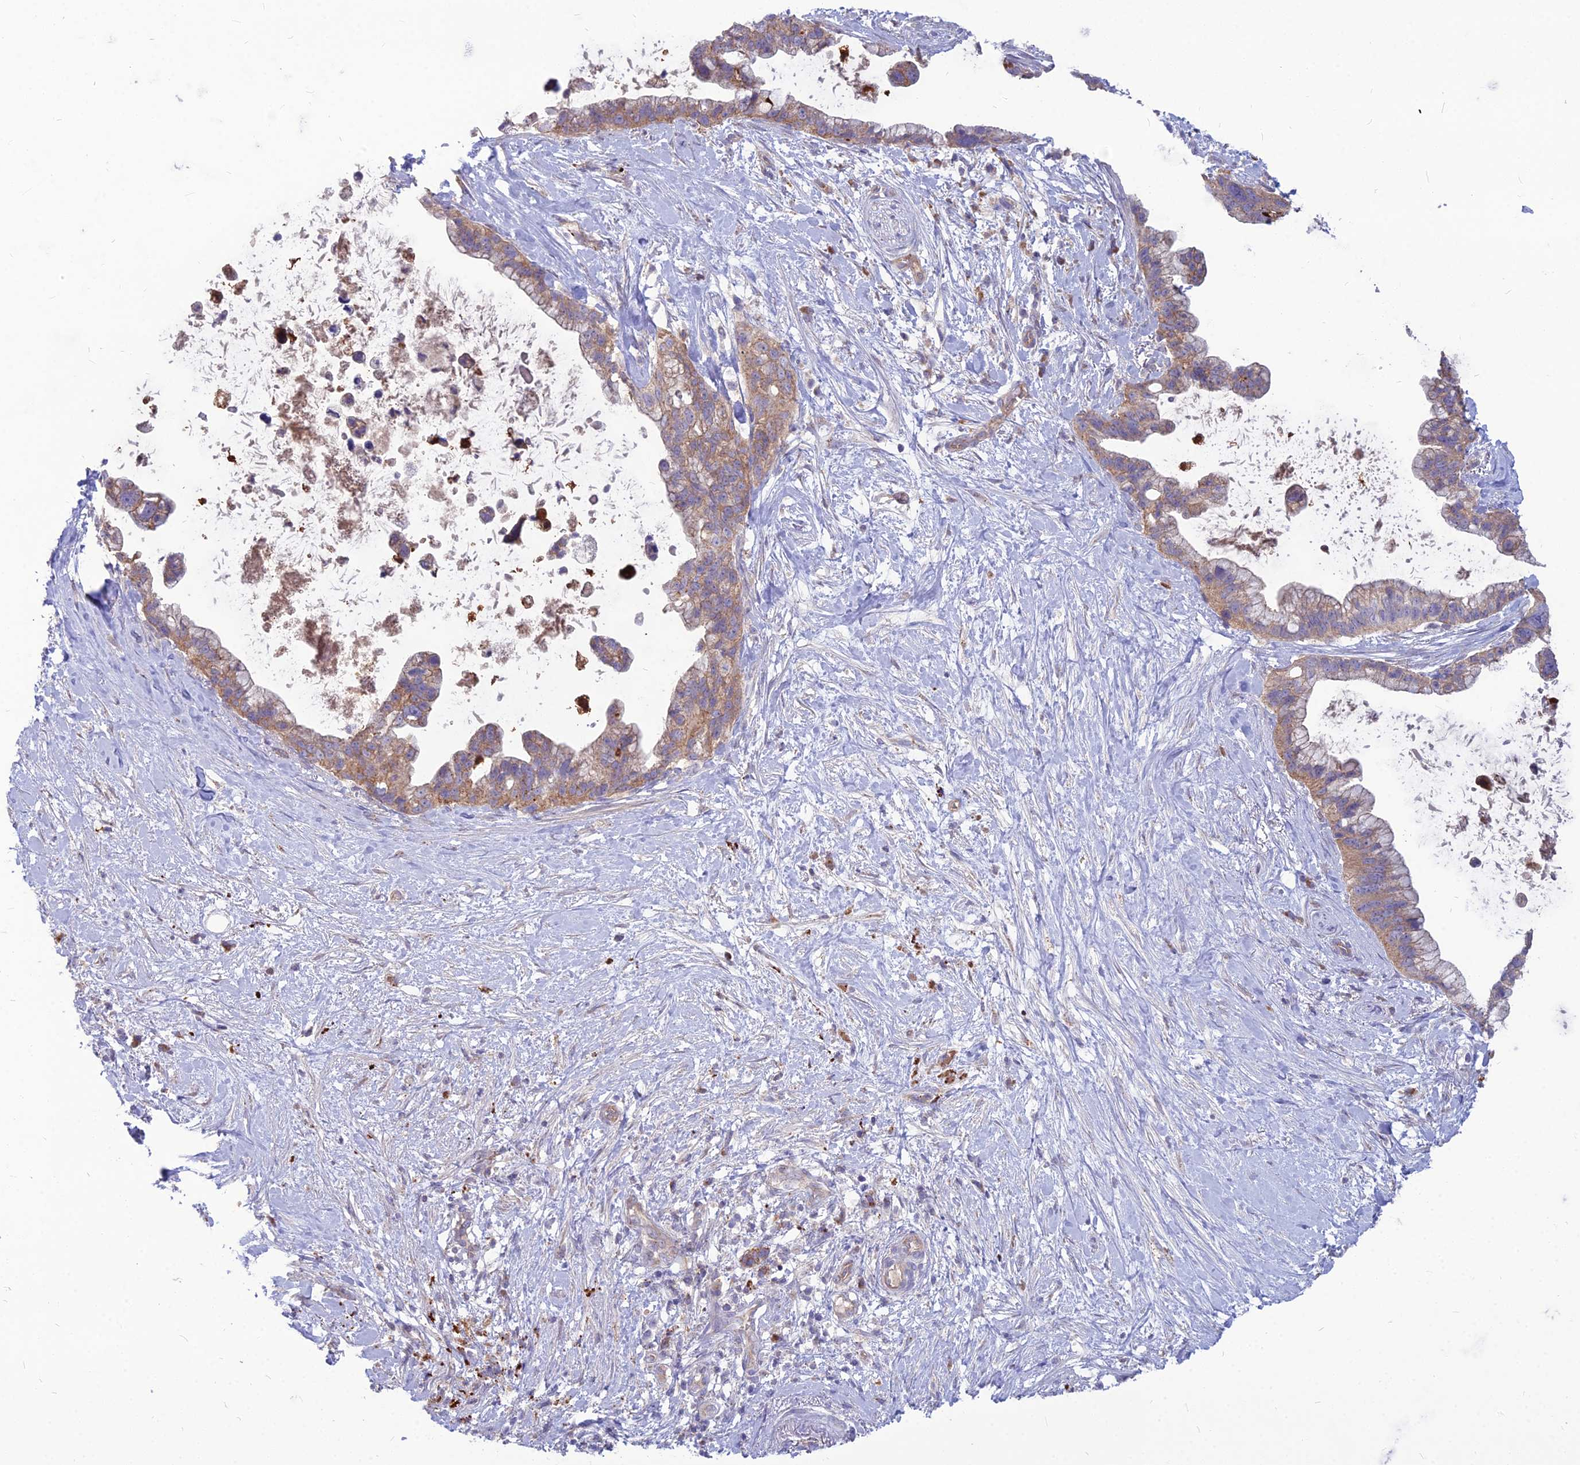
{"staining": {"intensity": "moderate", "quantity": ">75%", "location": "cytoplasmic/membranous"}, "tissue": "pancreatic cancer", "cell_type": "Tumor cells", "image_type": "cancer", "snomed": [{"axis": "morphology", "description": "Adenocarcinoma, NOS"}, {"axis": "topography", "description": "Pancreas"}], "caption": "Protein expression by immunohistochemistry demonstrates moderate cytoplasmic/membranous staining in about >75% of tumor cells in pancreatic cancer.", "gene": "PCED1B", "patient": {"sex": "female", "age": 83}}